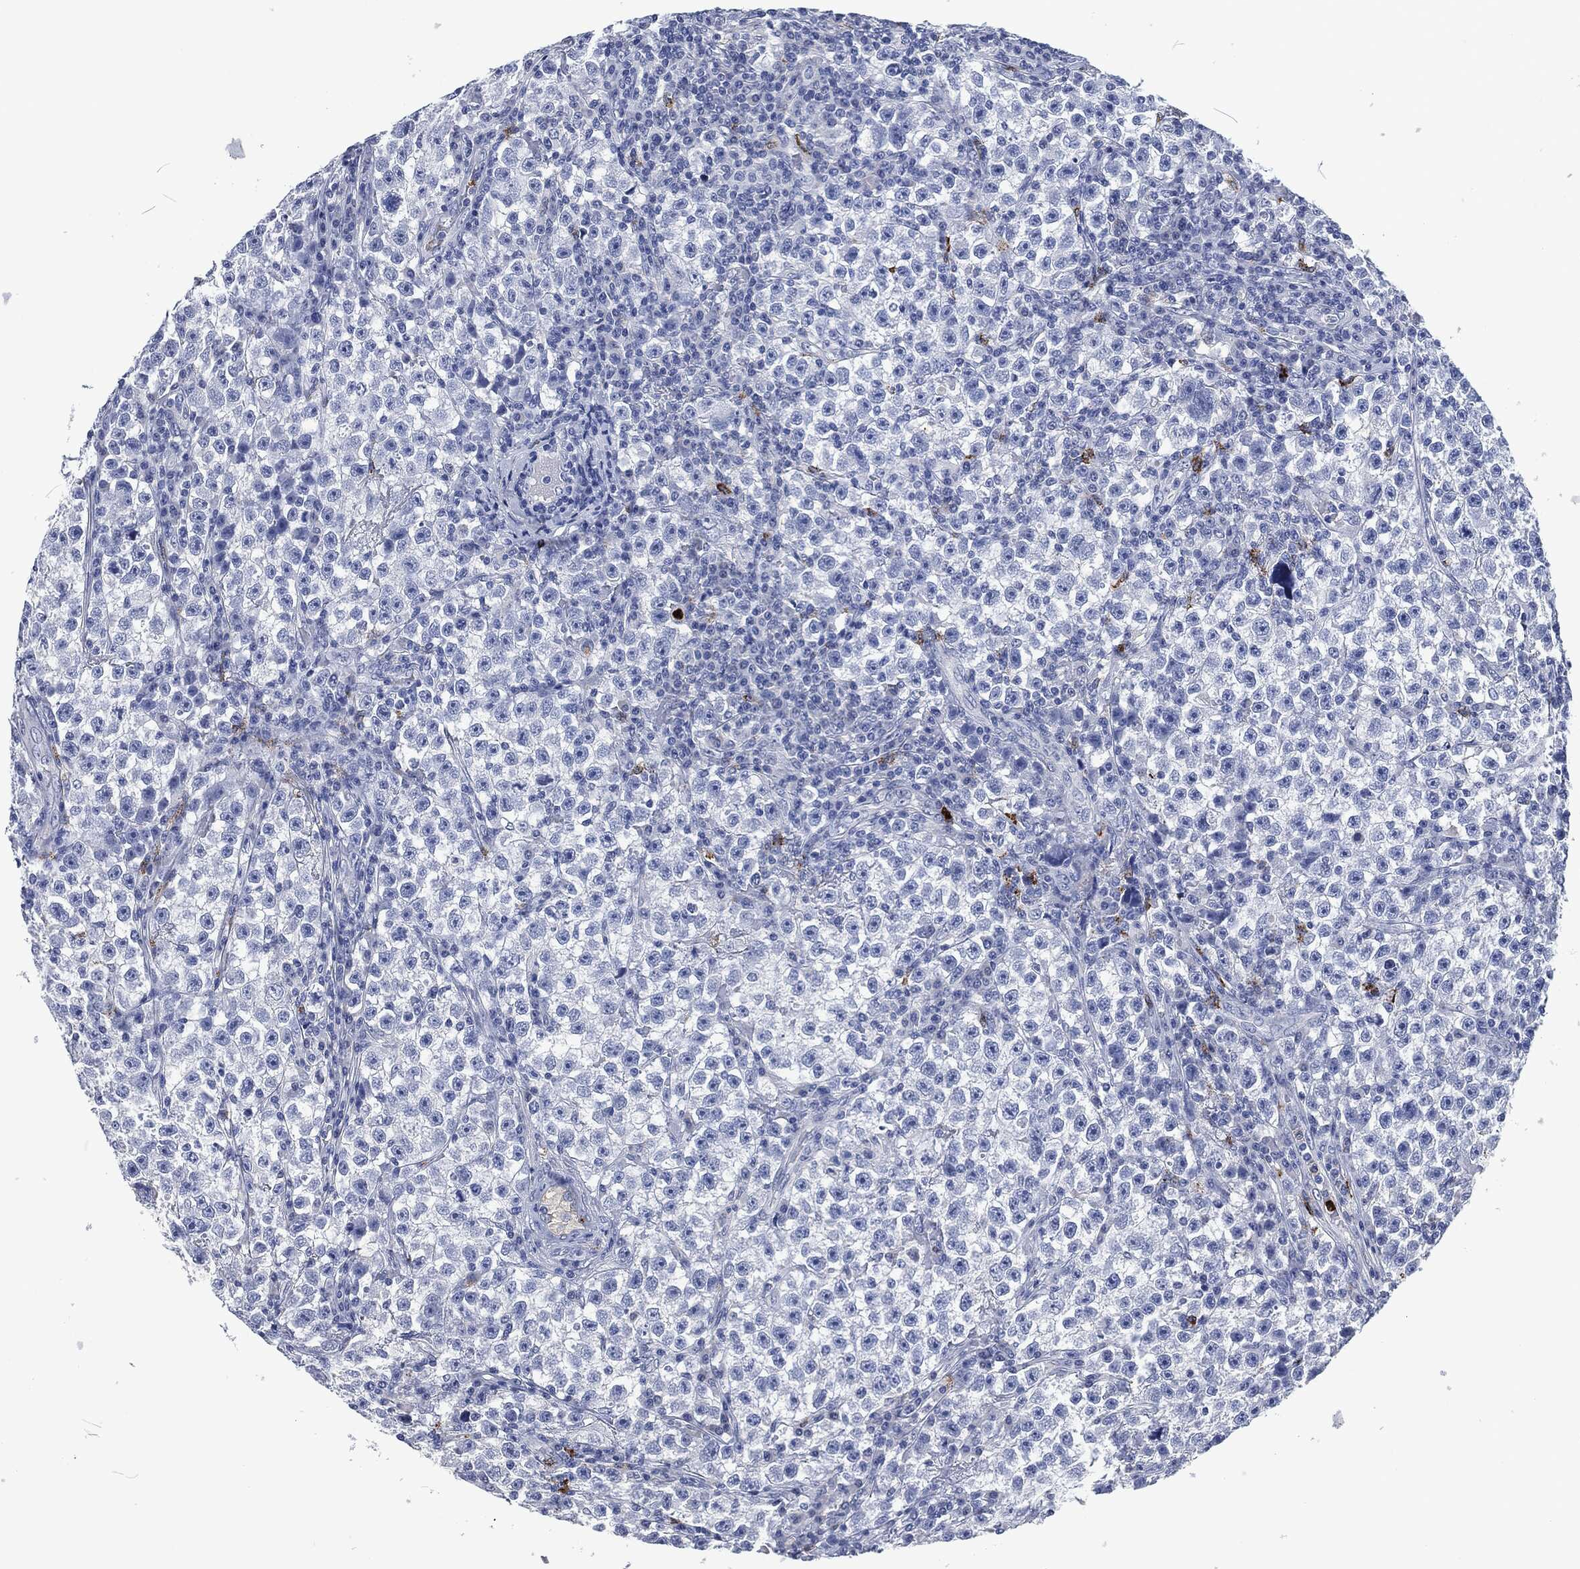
{"staining": {"intensity": "negative", "quantity": "none", "location": "none"}, "tissue": "testis cancer", "cell_type": "Tumor cells", "image_type": "cancer", "snomed": [{"axis": "morphology", "description": "Seminoma, NOS"}, {"axis": "topography", "description": "Testis"}], "caption": "This is a image of immunohistochemistry staining of seminoma (testis), which shows no positivity in tumor cells.", "gene": "MPO", "patient": {"sex": "male", "age": 22}}